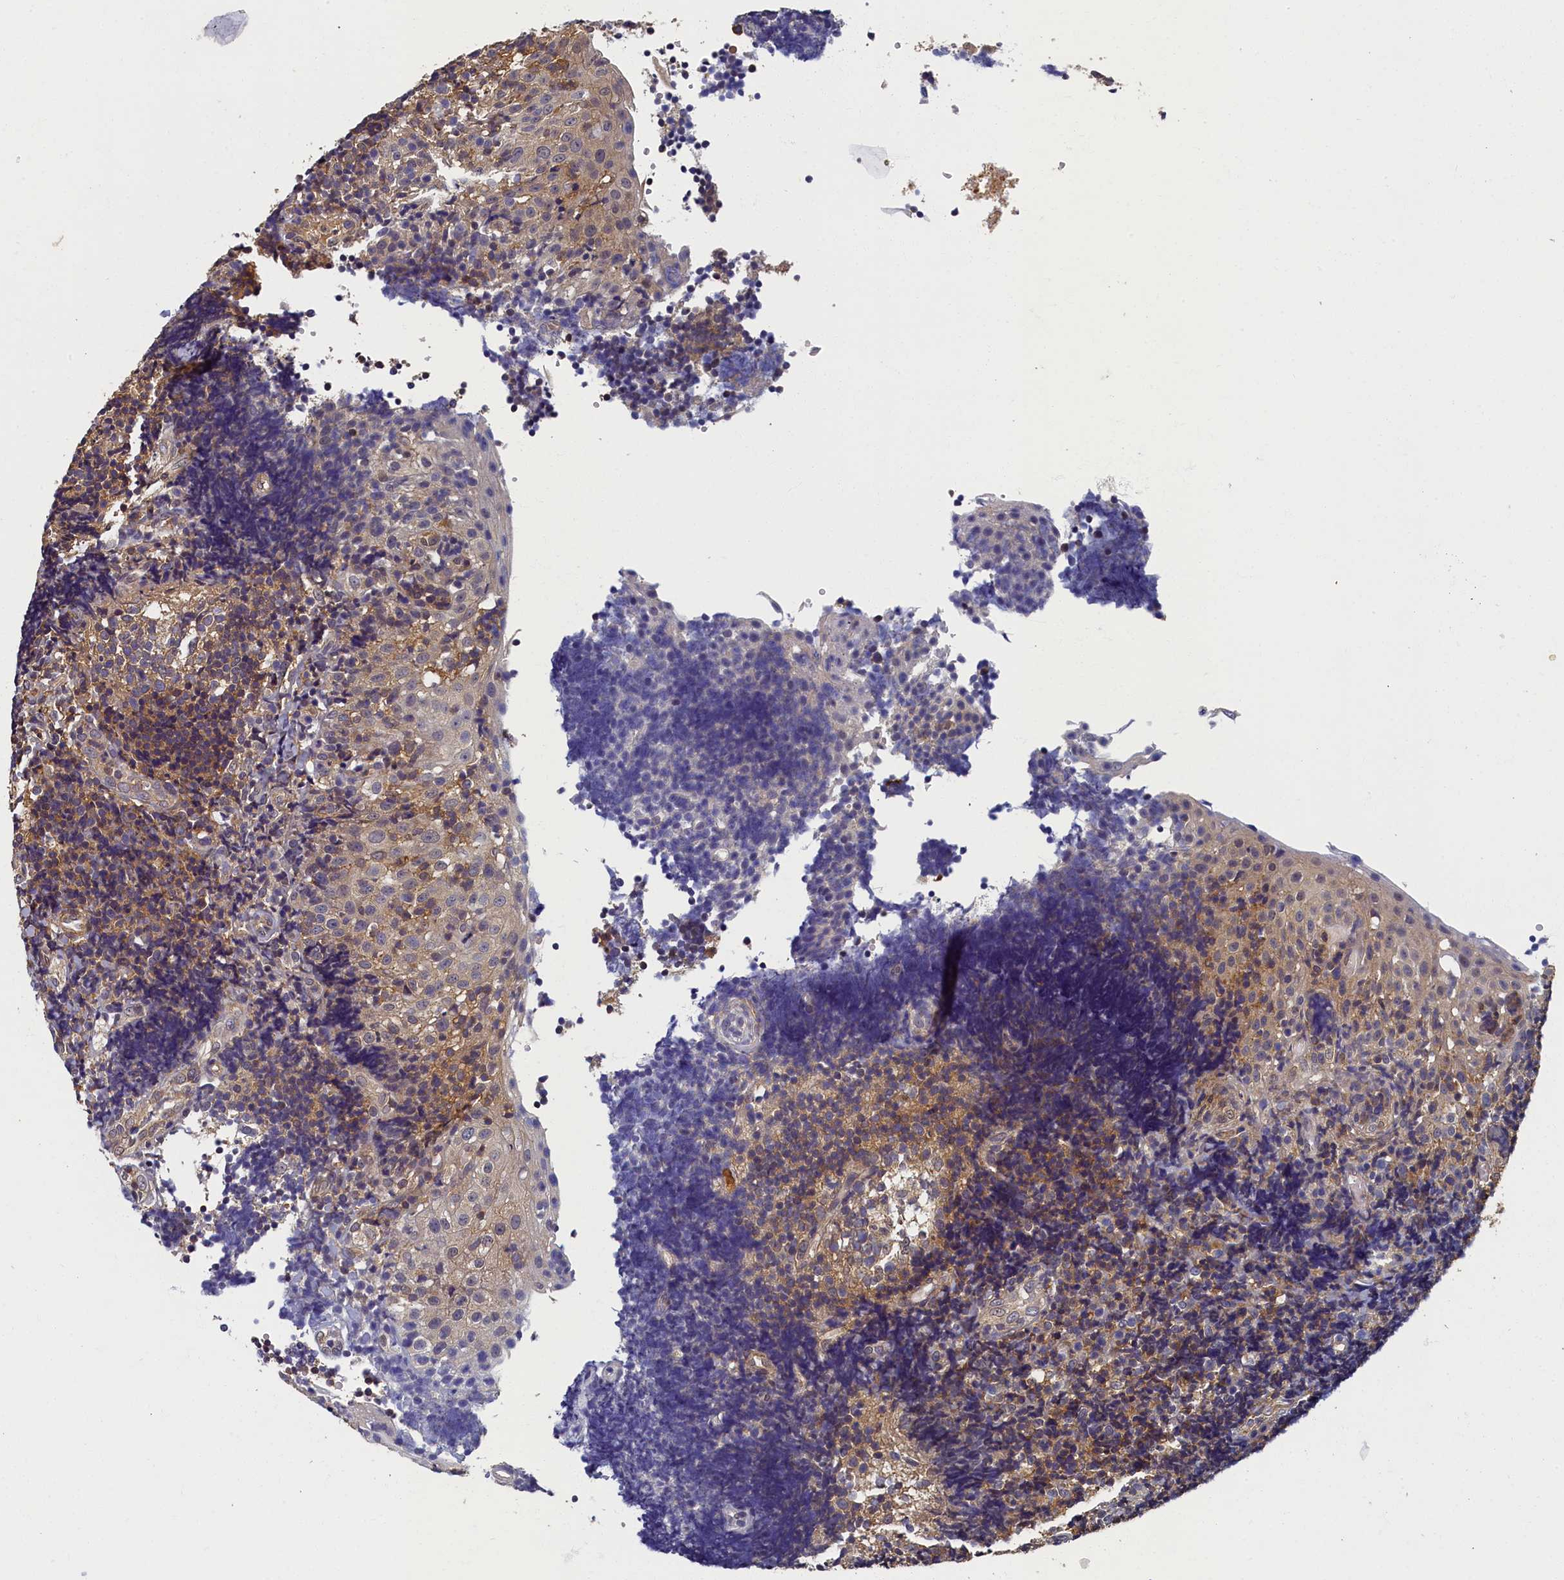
{"staining": {"intensity": "moderate", "quantity": ">75%", "location": "cytoplasmic/membranous"}, "tissue": "tonsil", "cell_type": "Germinal center cells", "image_type": "normal", "snomed": [{"axis": "morphology", "description": "Normal tissue, NOS"}, {"axis": "topography", "description": "Tonsil"}], "caption": "Approximately >75% of germinal center cells in normal human tonsil display moderate cytoplasmic/membranous protein expression as visualized by brown immunohistochemical staining.", "gene": "TBCB", "patient": {"sex": "female", "age": 40}}